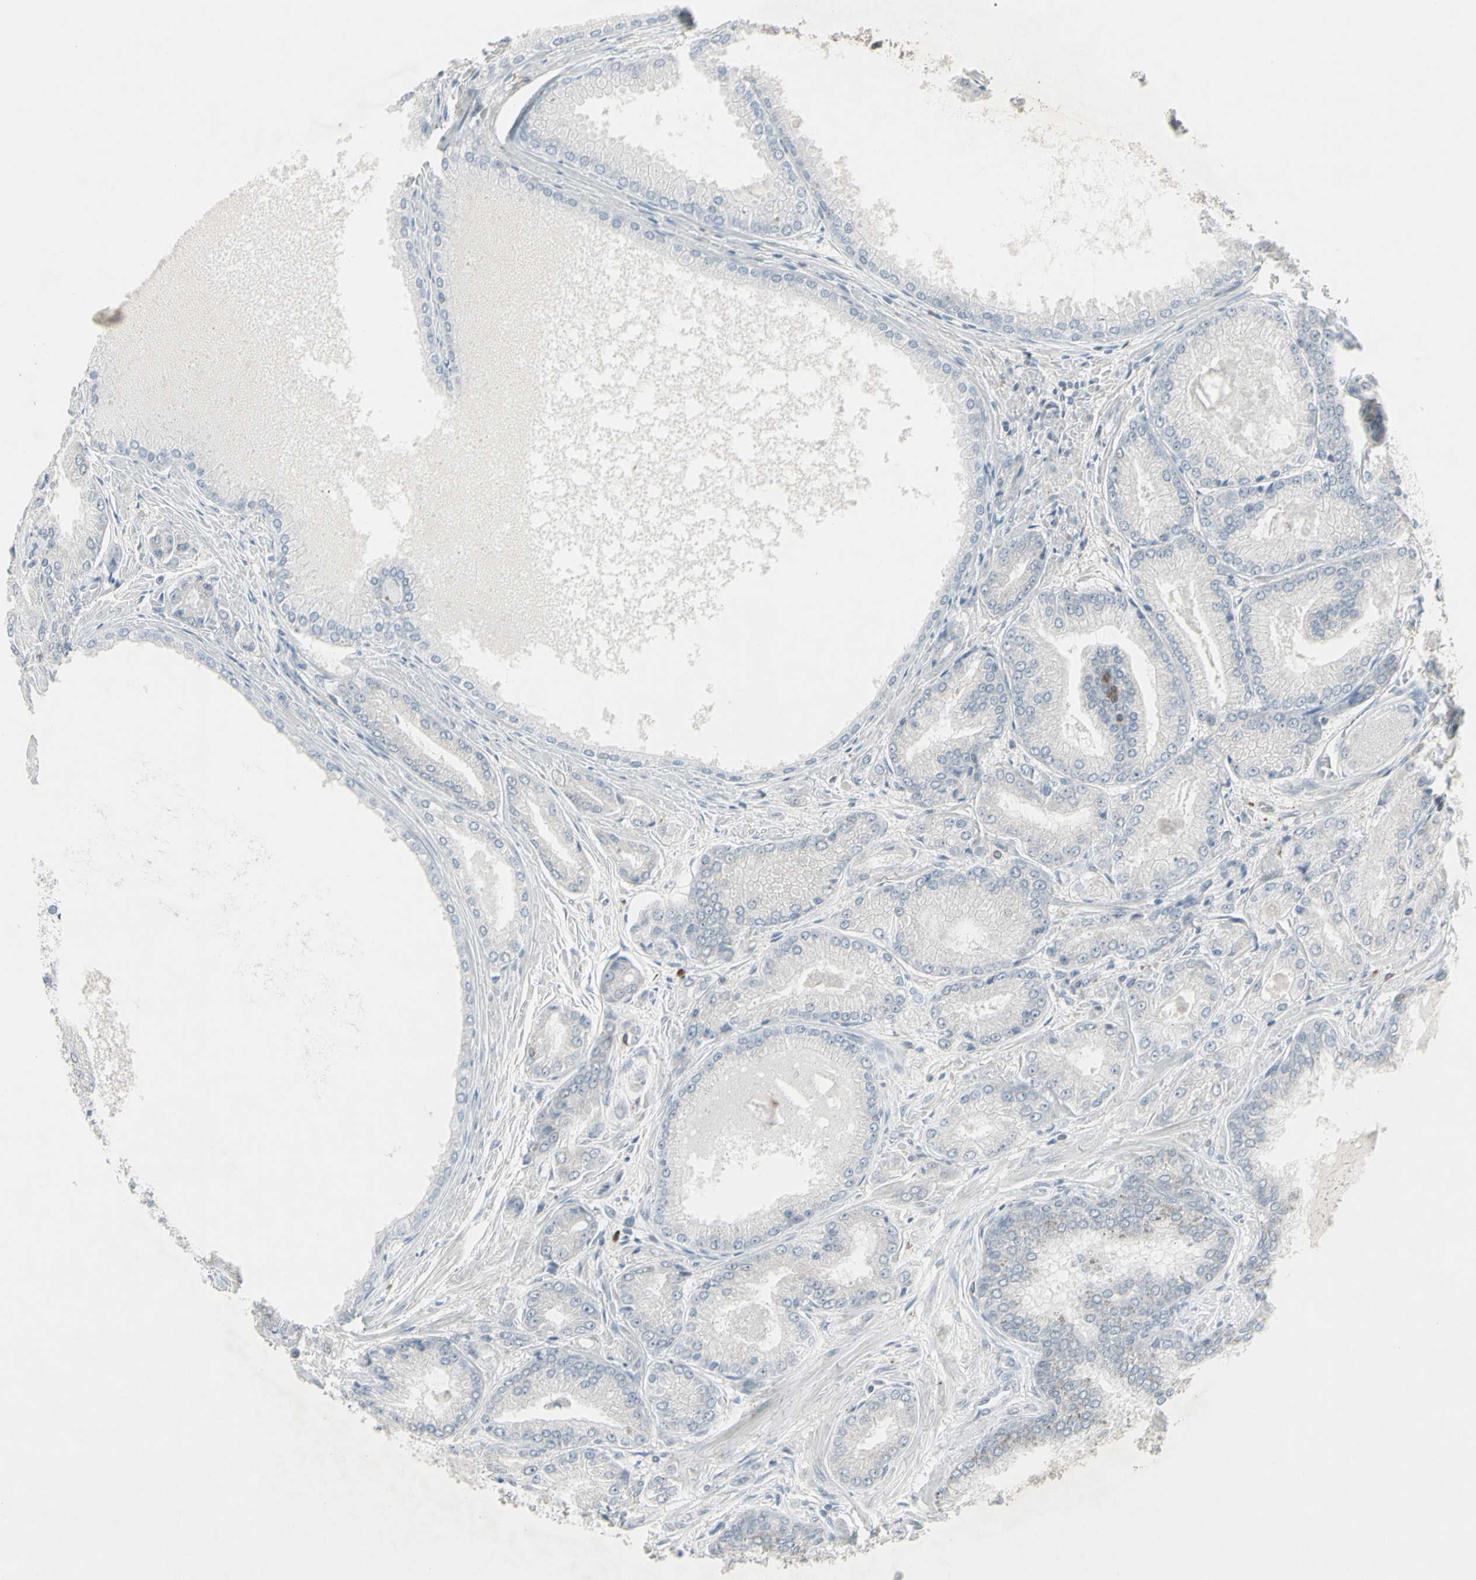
{"staining": {"intensity": "negative", "quantity": "none", "location": "none"}, "tissue": "prostate cancer", "cell_type": "Tumor cells", "image_type": "cancer", "snomed": [{"axis": "morphology", "description": "Adenocarcinoma, High grade"}, {"axis": "topography", "description": "Prostate"}], "caption": "Tumor cells are negative for protein expression in human prostate cancer.", "gene": "SAMSN1", "patient": {"sex": "male", "age": 59}}